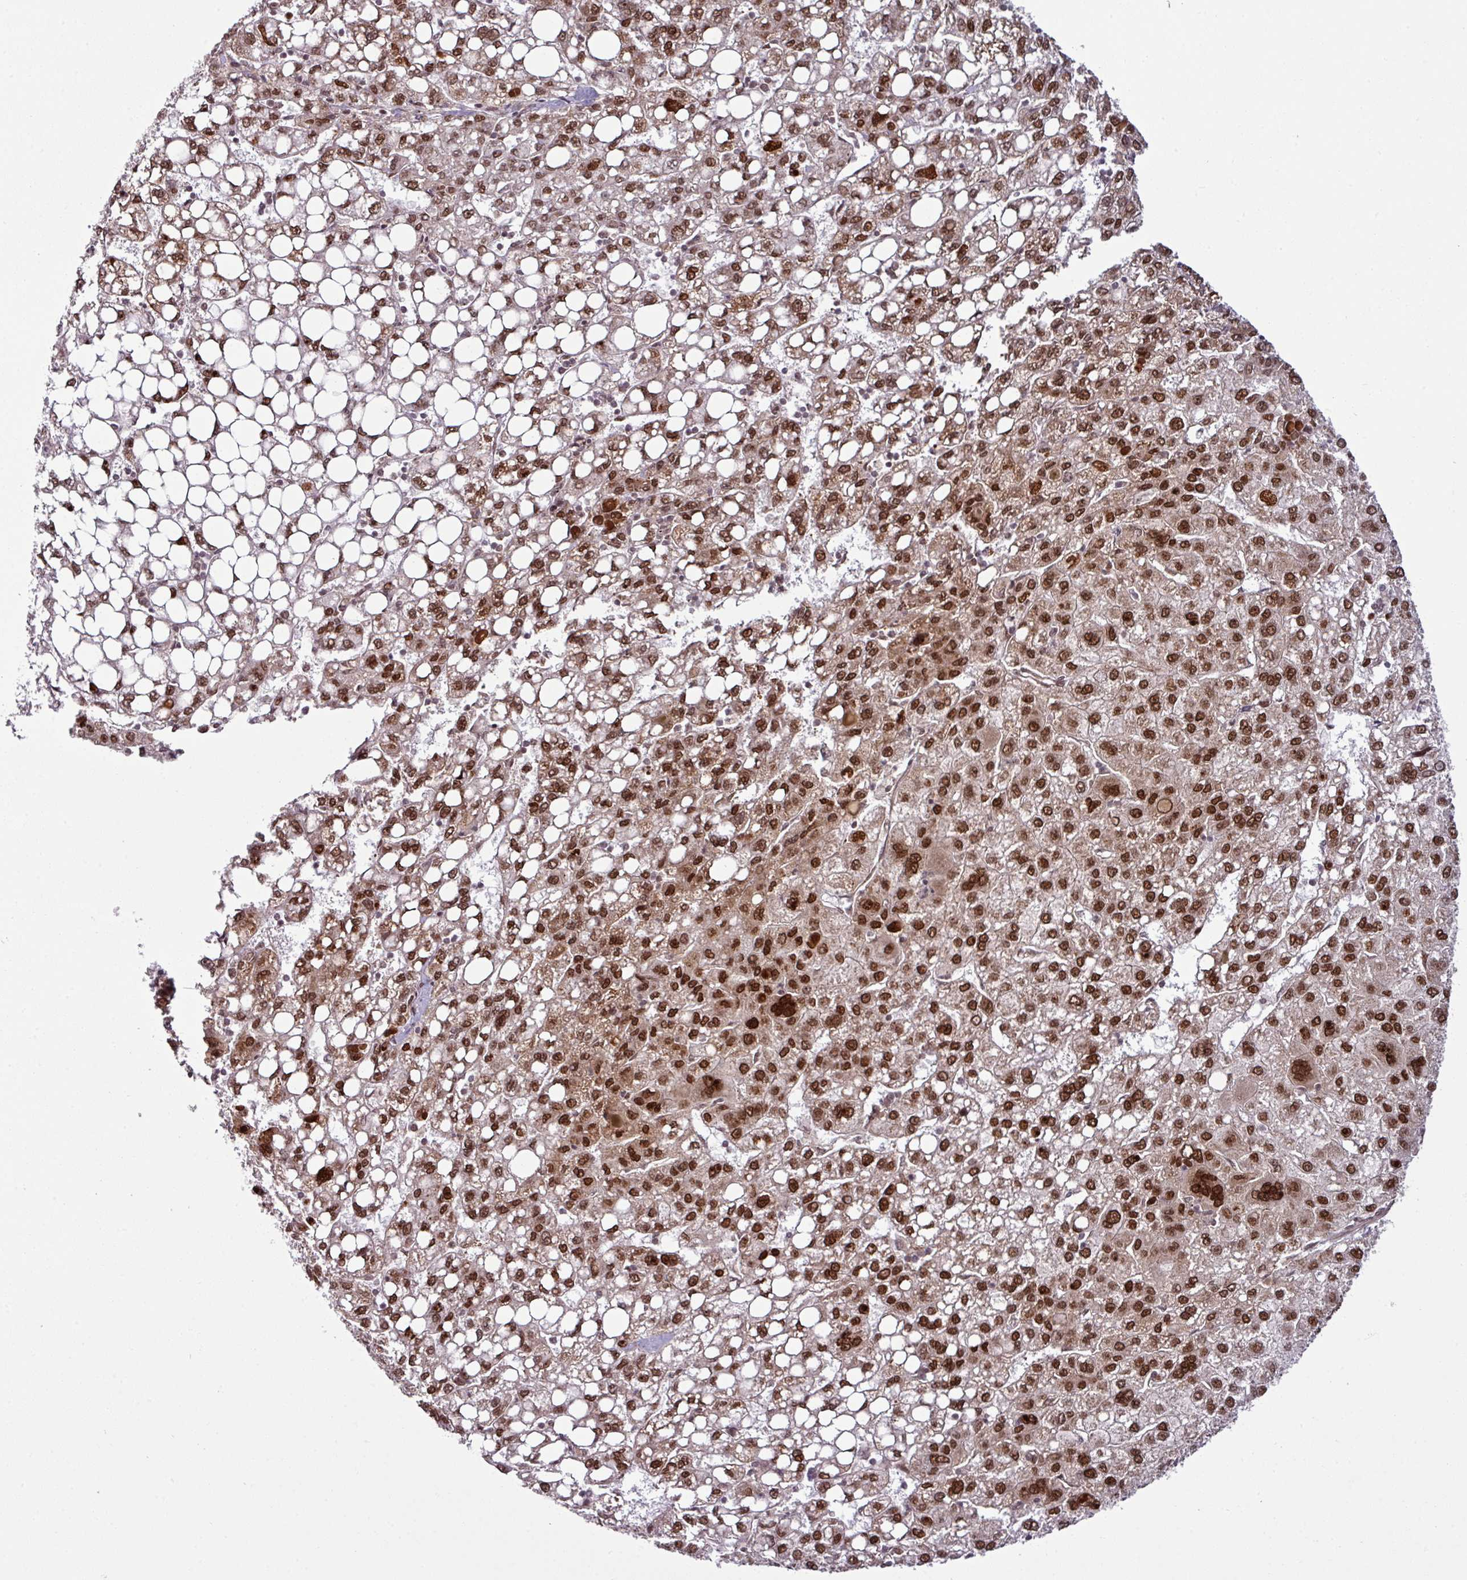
{"staining": {"intensity": "strong", "quantity": ">75%", "location": "nuclear"}, "tissue": "liver cancer", "cell_type": "Tumor cells", "image_type": "cancer", "snomed": [{"axis": "morphology", "description": "Carcinoma, Hepatocellular, NOS"}, {"axis": "topography", "description": "Liver"}], "caption": "IHC histopathology image of liver hepatocellular carcinoma stained for a protein (brown), which displays high levels of strong nuclear staining in about >75% of tumor cells.", "gene": "MORF4L2", "patient": {"sex": "female", "age": 82}}